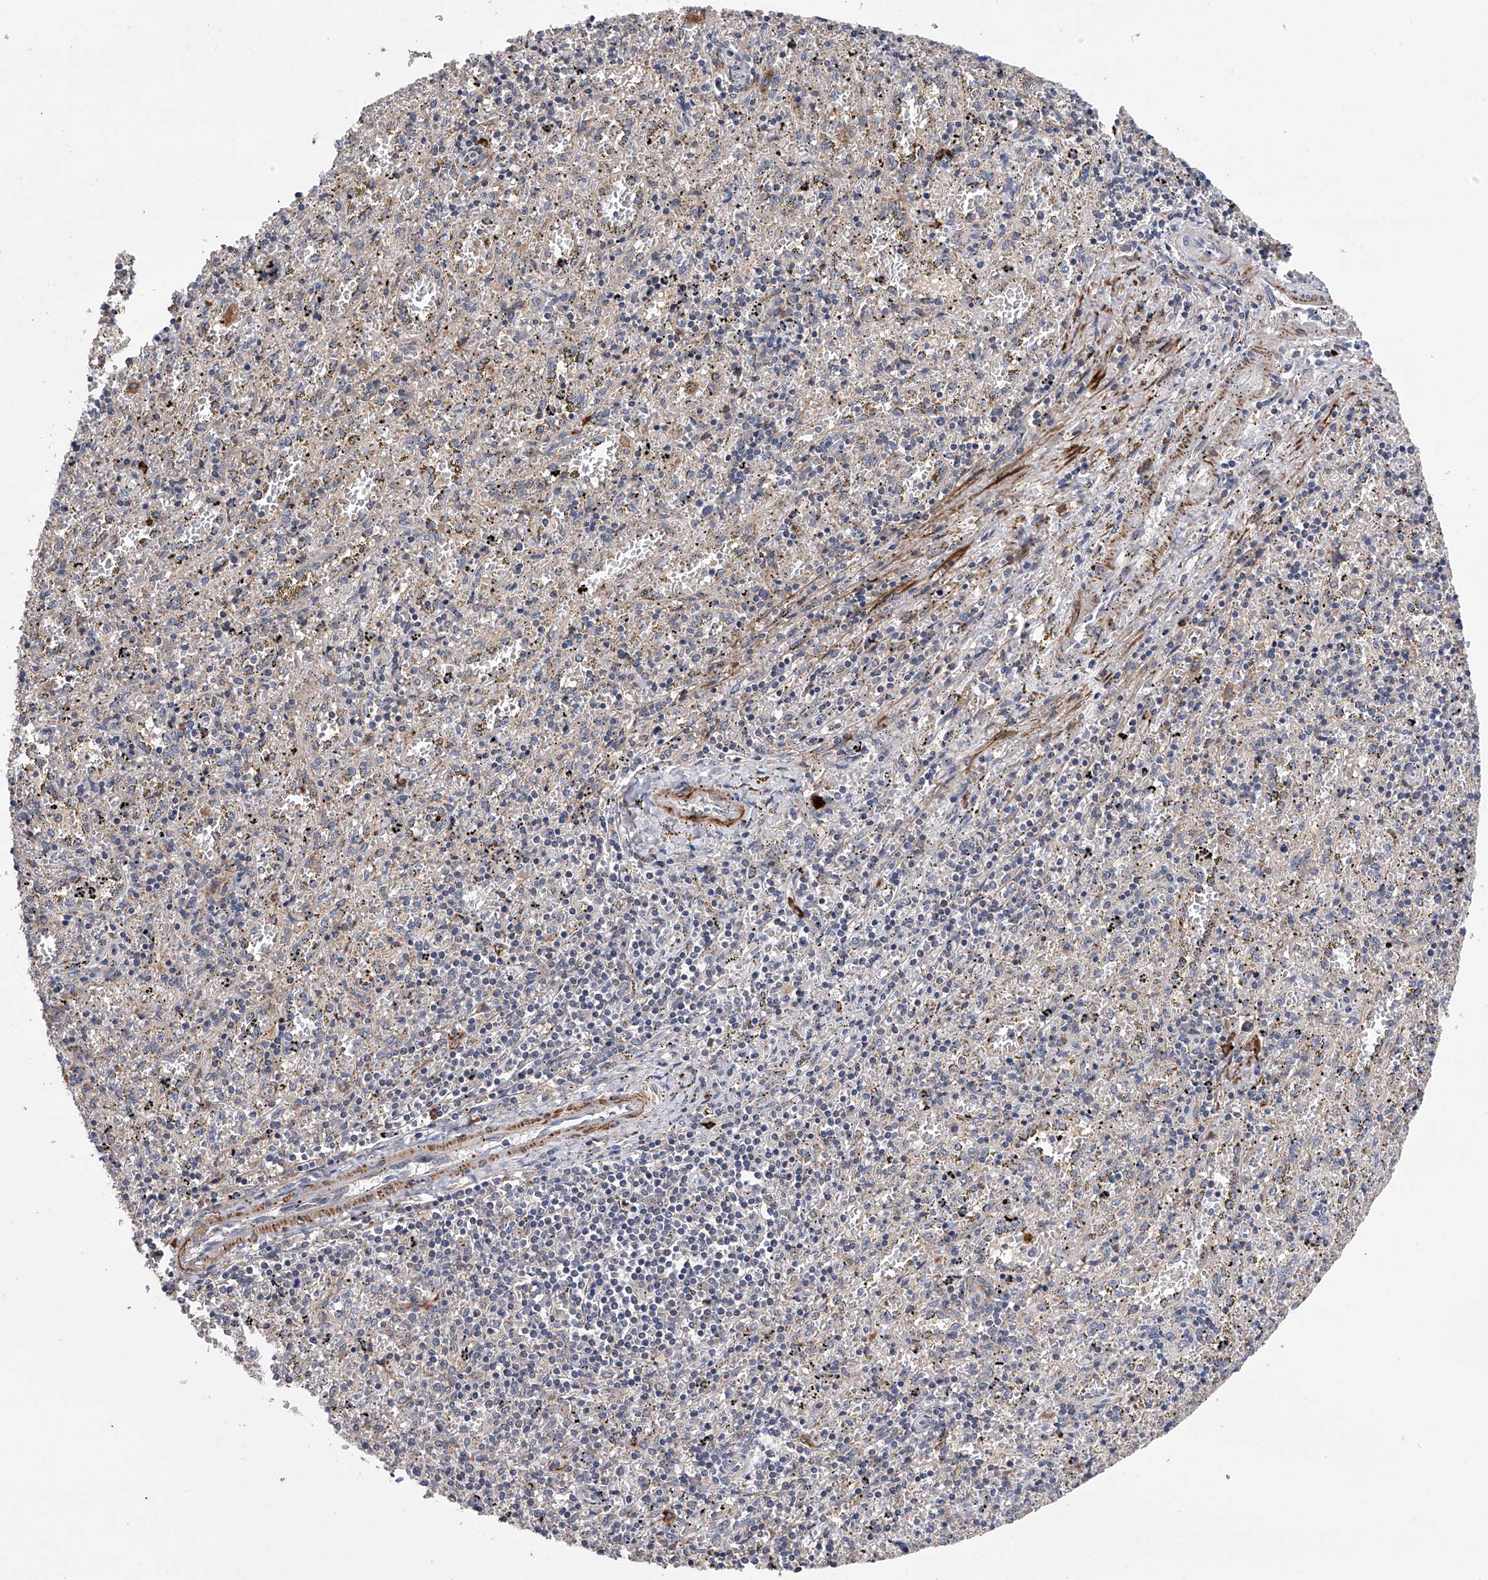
{"staining": {"intensity": "moderate", "quantity": "<25%", "location": "cytoplasmic/membranous"}, "tissue": "spleen", "cell_type": "Cells in red pulp", "image_type": "normal", "snomed": [{"axis": "morphology", "description": "Normal tissue, NOS"}, {"axis": "topography", "description": "Spleen"}], "caption": "Immunohistochemical staining of benign spleen demonstrates low levels of moderate cytoplasmic/membranous positivity in about <25% of cells in red pulp.", "gene": "SPOCK1", "patient": {"sex": "male", "age": 11}}